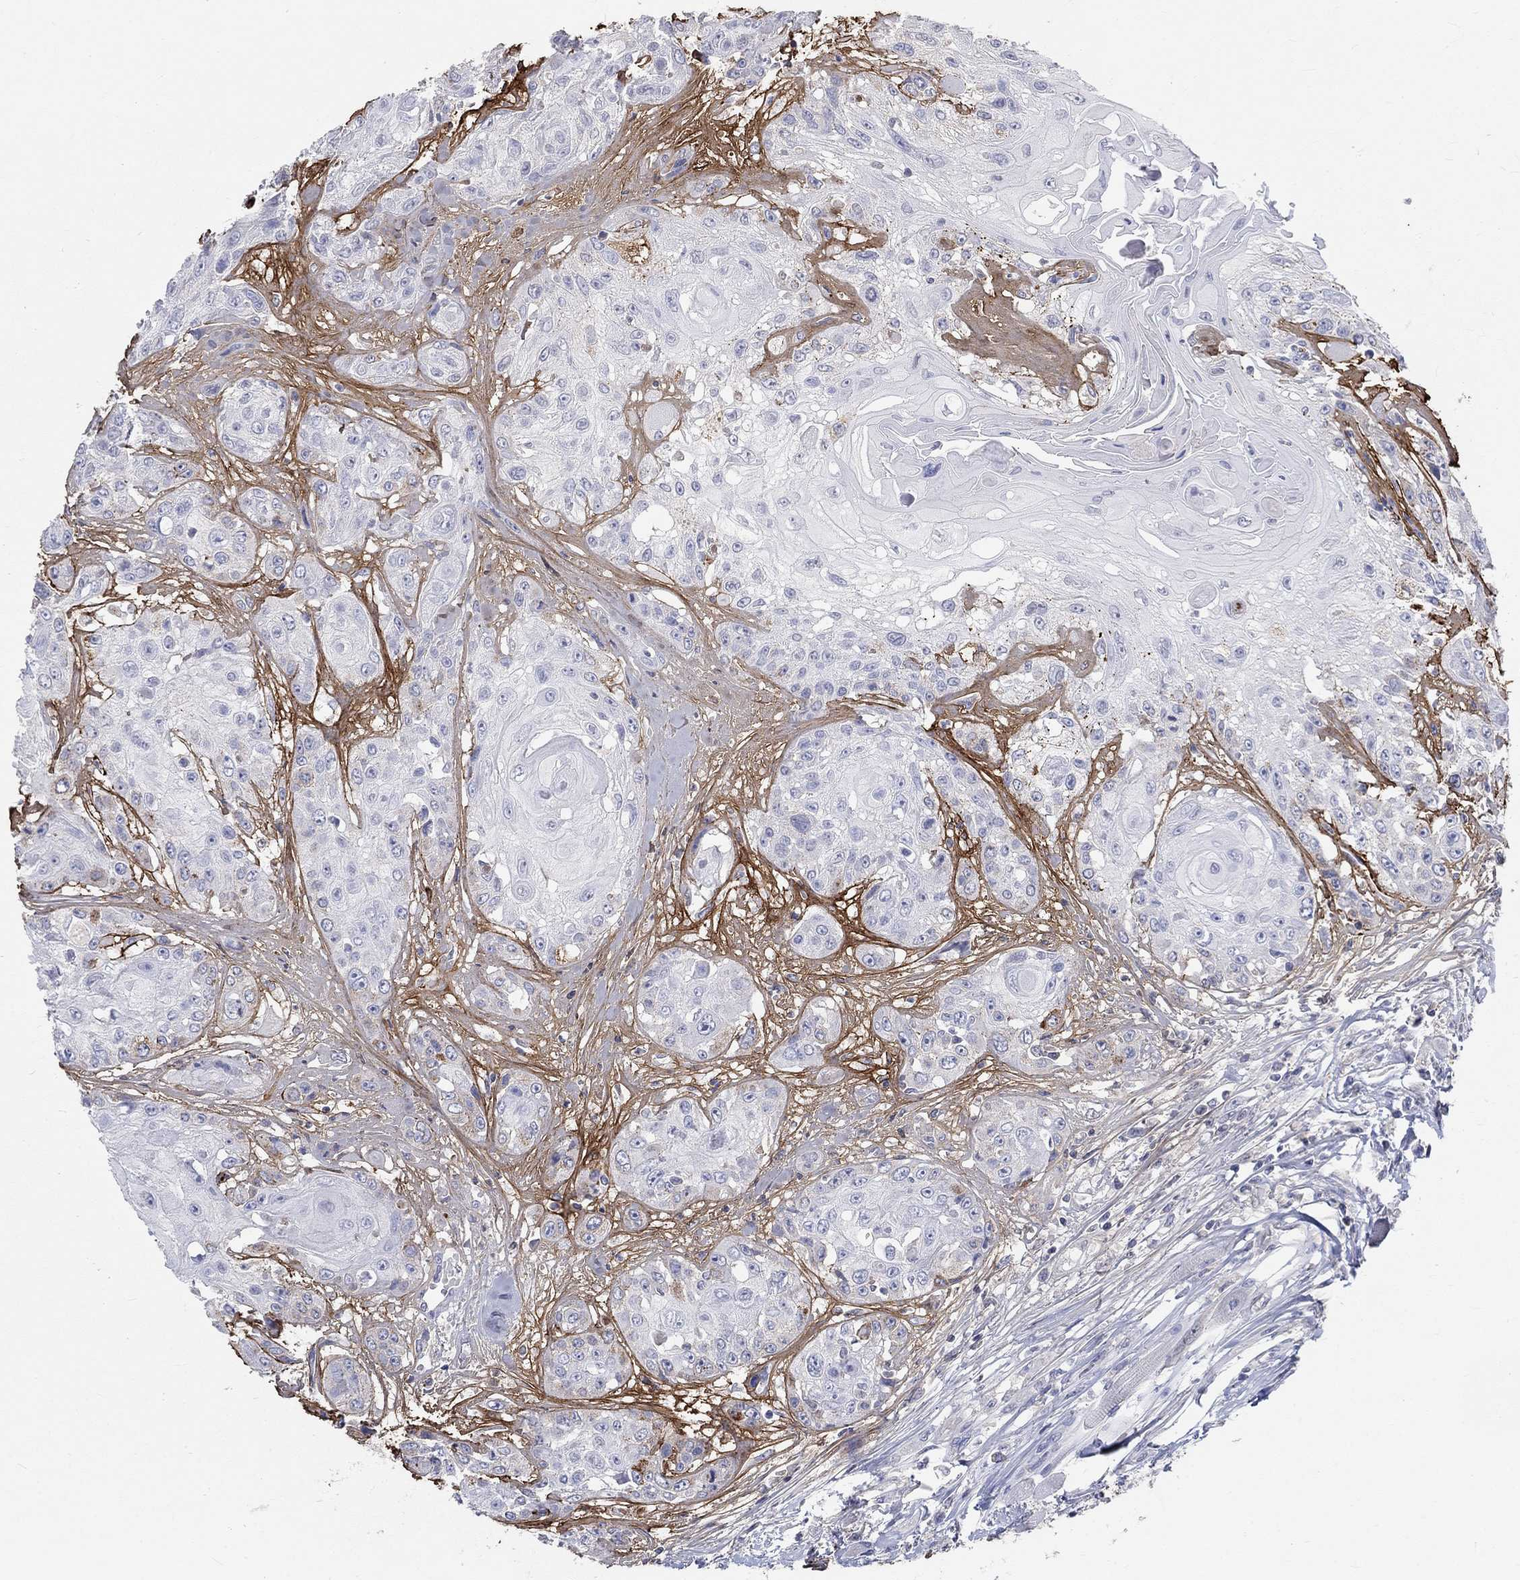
{"staining": {"intensity": "weak", "quantity": "<25%", "location": "cytoplasmic/membranous"}, "tissue": "head and neck cancer", "cell_type": "Tumor cells", "image_type": "cancer", "snomed": [{"axis": "morphology", "description": "Squamous cell carcinoma, NOS"}, {"axis": "topography", "description": "Head-Neck"}], "caption": "Protein analysis of head and neck cancer (squamous cell carcinoma) reveals no significant staining in tumor cells.", "gene": "FGF2", "patient": {"sex": "female", "age": 59}}